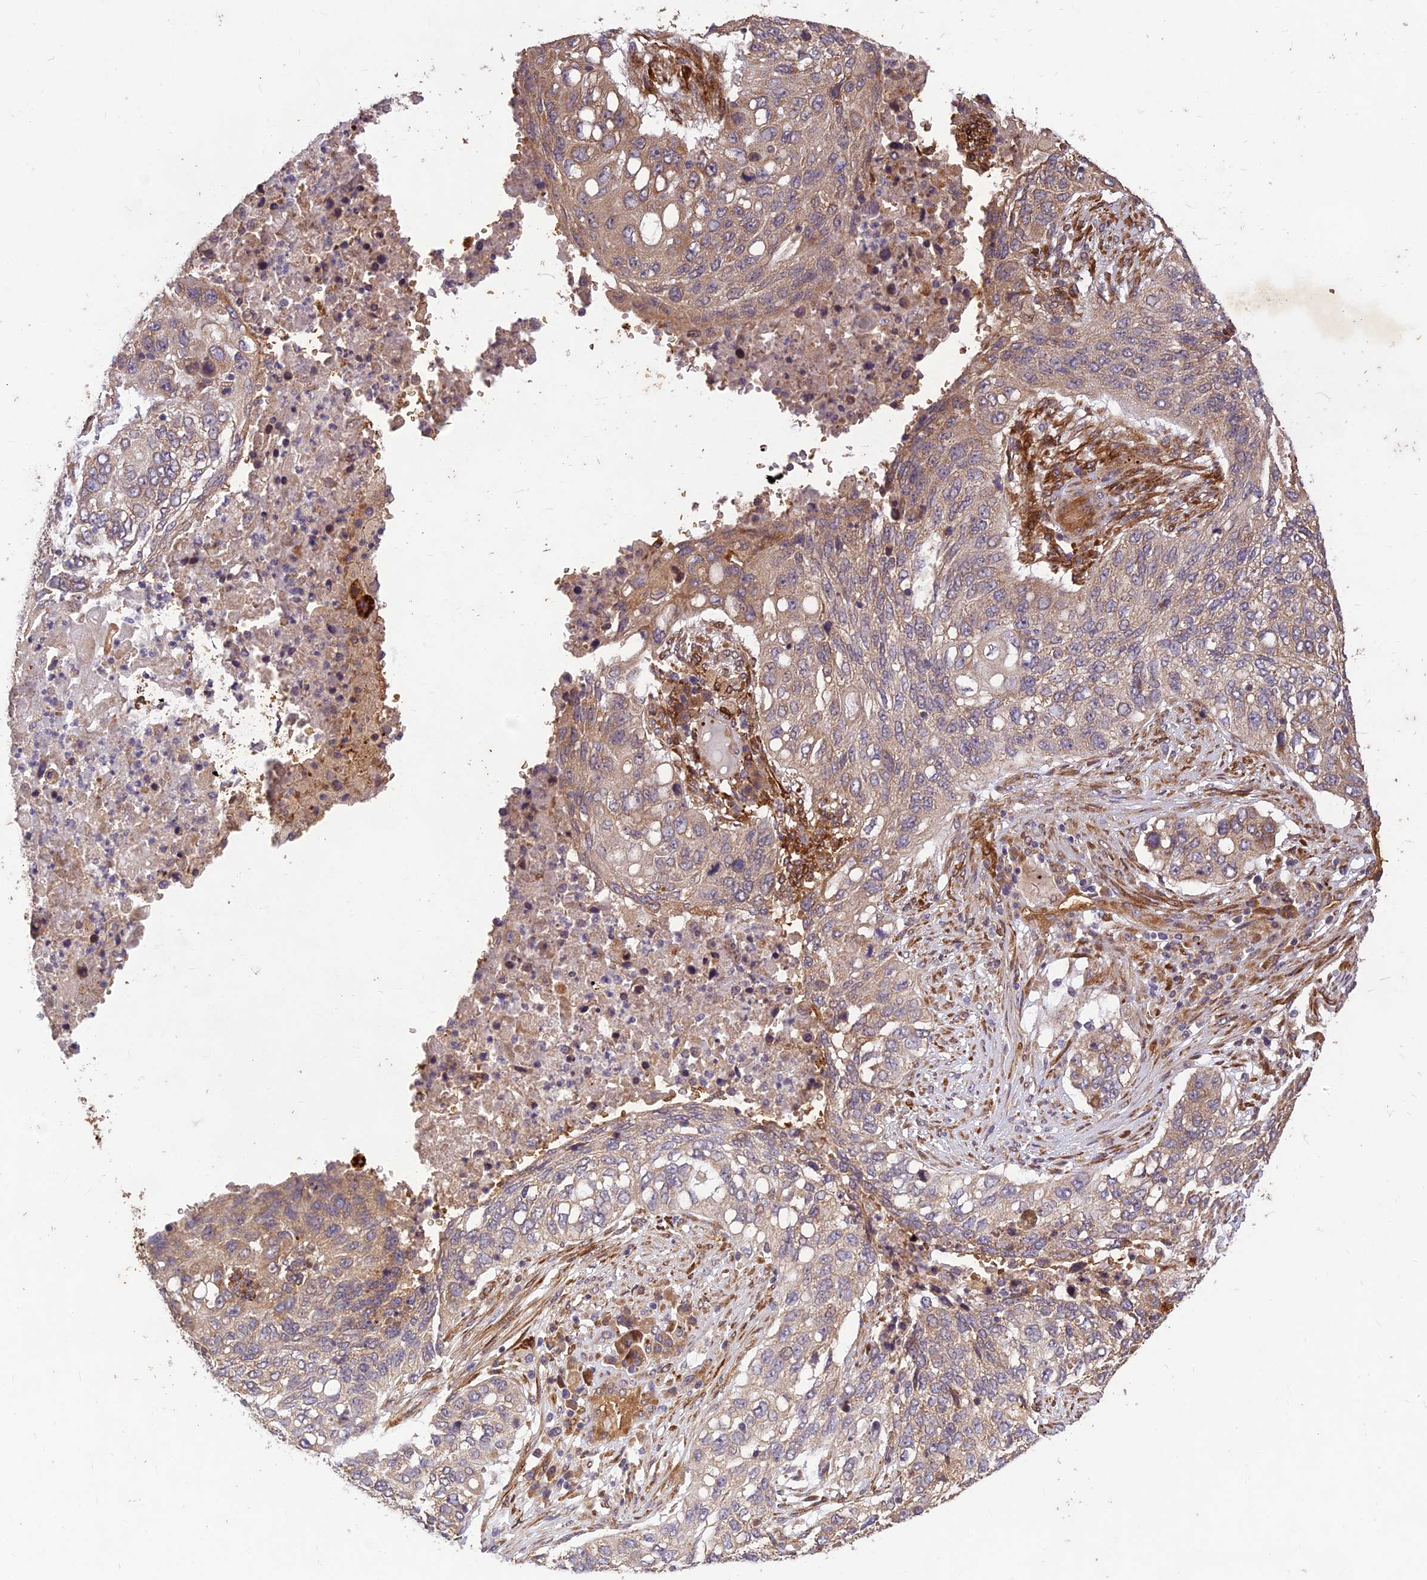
{"staining": {"intensity": "weak", "quantity": "25%-75%", "location": "cytoplasmic/membranous"}, "tissue": "lung cancer", "cell_type": "Tumor cells", "image_type": "cancer", "snomed": [{"axis": "morphology", "description": "Squamous cell carcinoma, NOS"}, {"axis": "topography", "description": "Lung"}], "caption": "Tumor cells display low levels of weak cytoplasmic/membranous expression in approximately 25%-75% of cells in human lung squamous cell carcinoma.", "gene": "PPP1R11", "patient": {"sex": "female", "age": 63}}